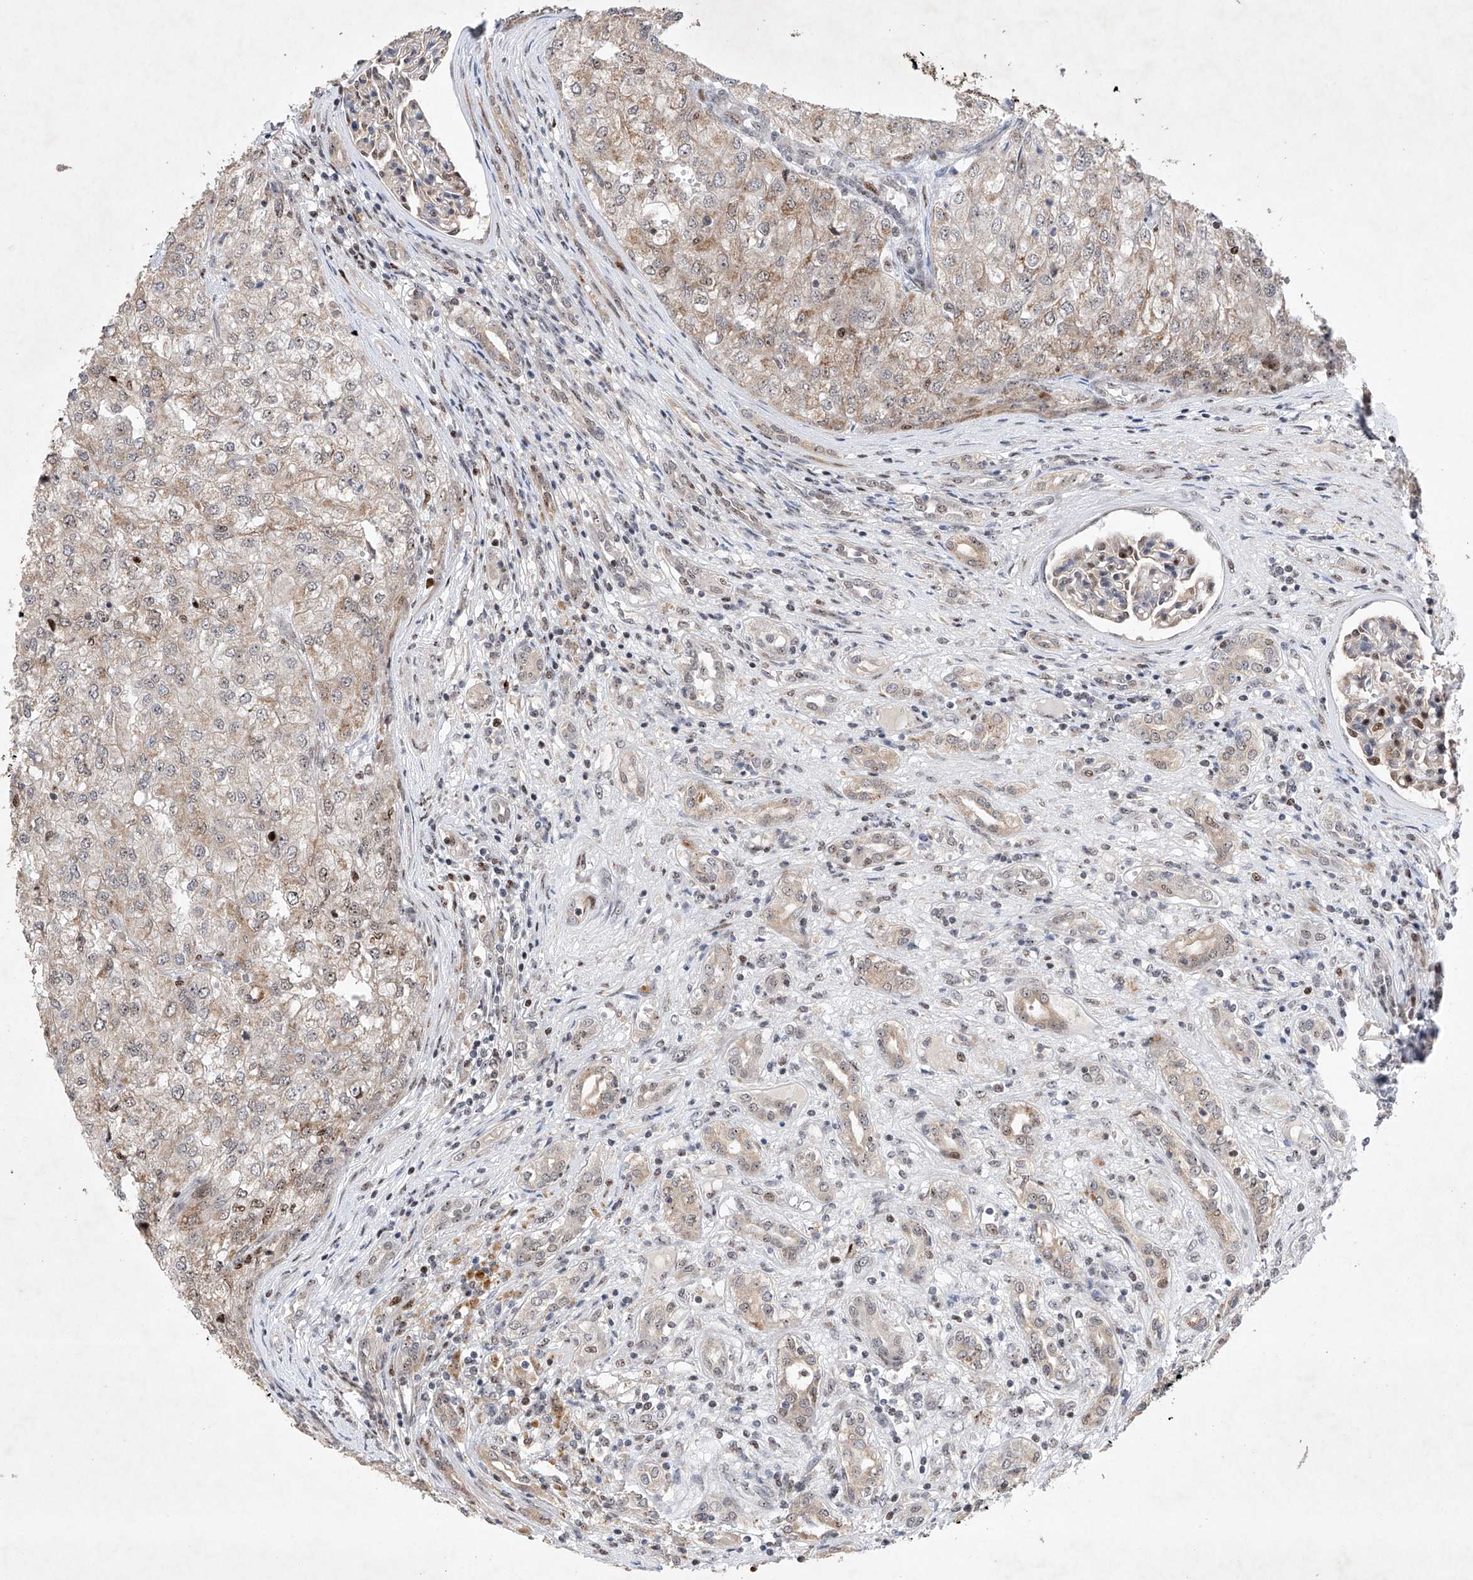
{"staining": {"intensity": "weak", "quantity": "25%-75%", "location": "cytoplasmic/membranous"}, "tissue": "renal cancer", "cell_type": "Tumor cells", "image_type": "cancer", "snomed": [{"axis": "morphology", "description": "Adenocarcinoma, NOS"}, {"axis": "topography", "description": "Kidney"}], "caption": "A brown stain shows weak cytoplasmic/membranous staining of a protein in adenocarcinoma (renal) tumor cells.", "gene": "AFG1L", "patient": {"sex": "female", "age": 54}}